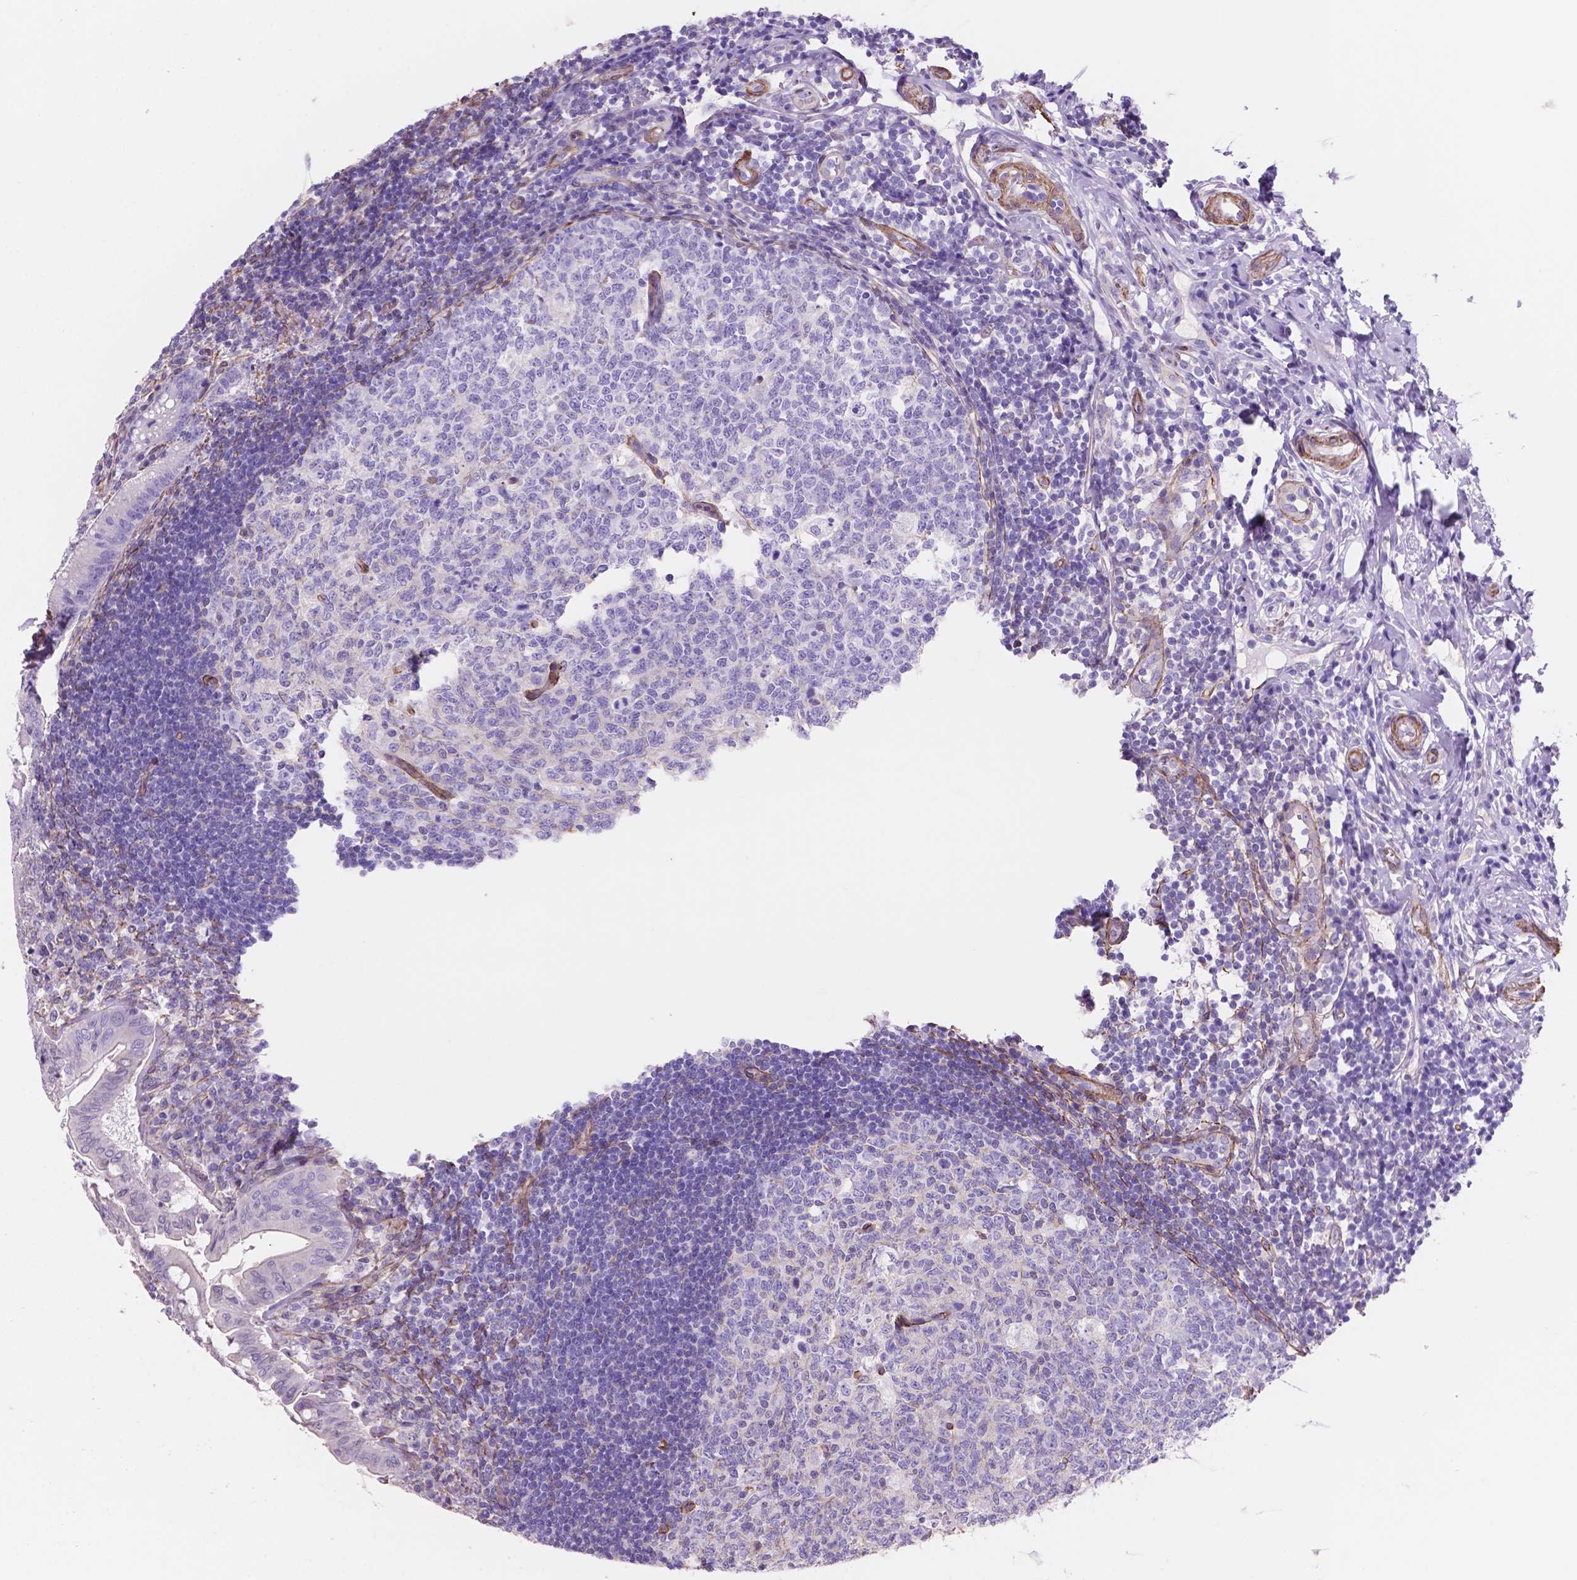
{"staining": {"intensity": "negative", "quantity": "none", "location": "none"}, "tissue": "appendix", "cell_type": "Glandular cells", "image_type": "normal", "snomed": [{"axis": "morphology", "description": "Normal tissue, NOS"}, {"axis": "morphology", "description": "Inflammation, NOS"}, {"axis": "topography", "description": "Appendix"}], "caption": "Appendix stained for a protein using IHC demonstrates no positivity glandular cells.", "gene": "TOR2A", "patient": {"sex": "male", "age": 16}}